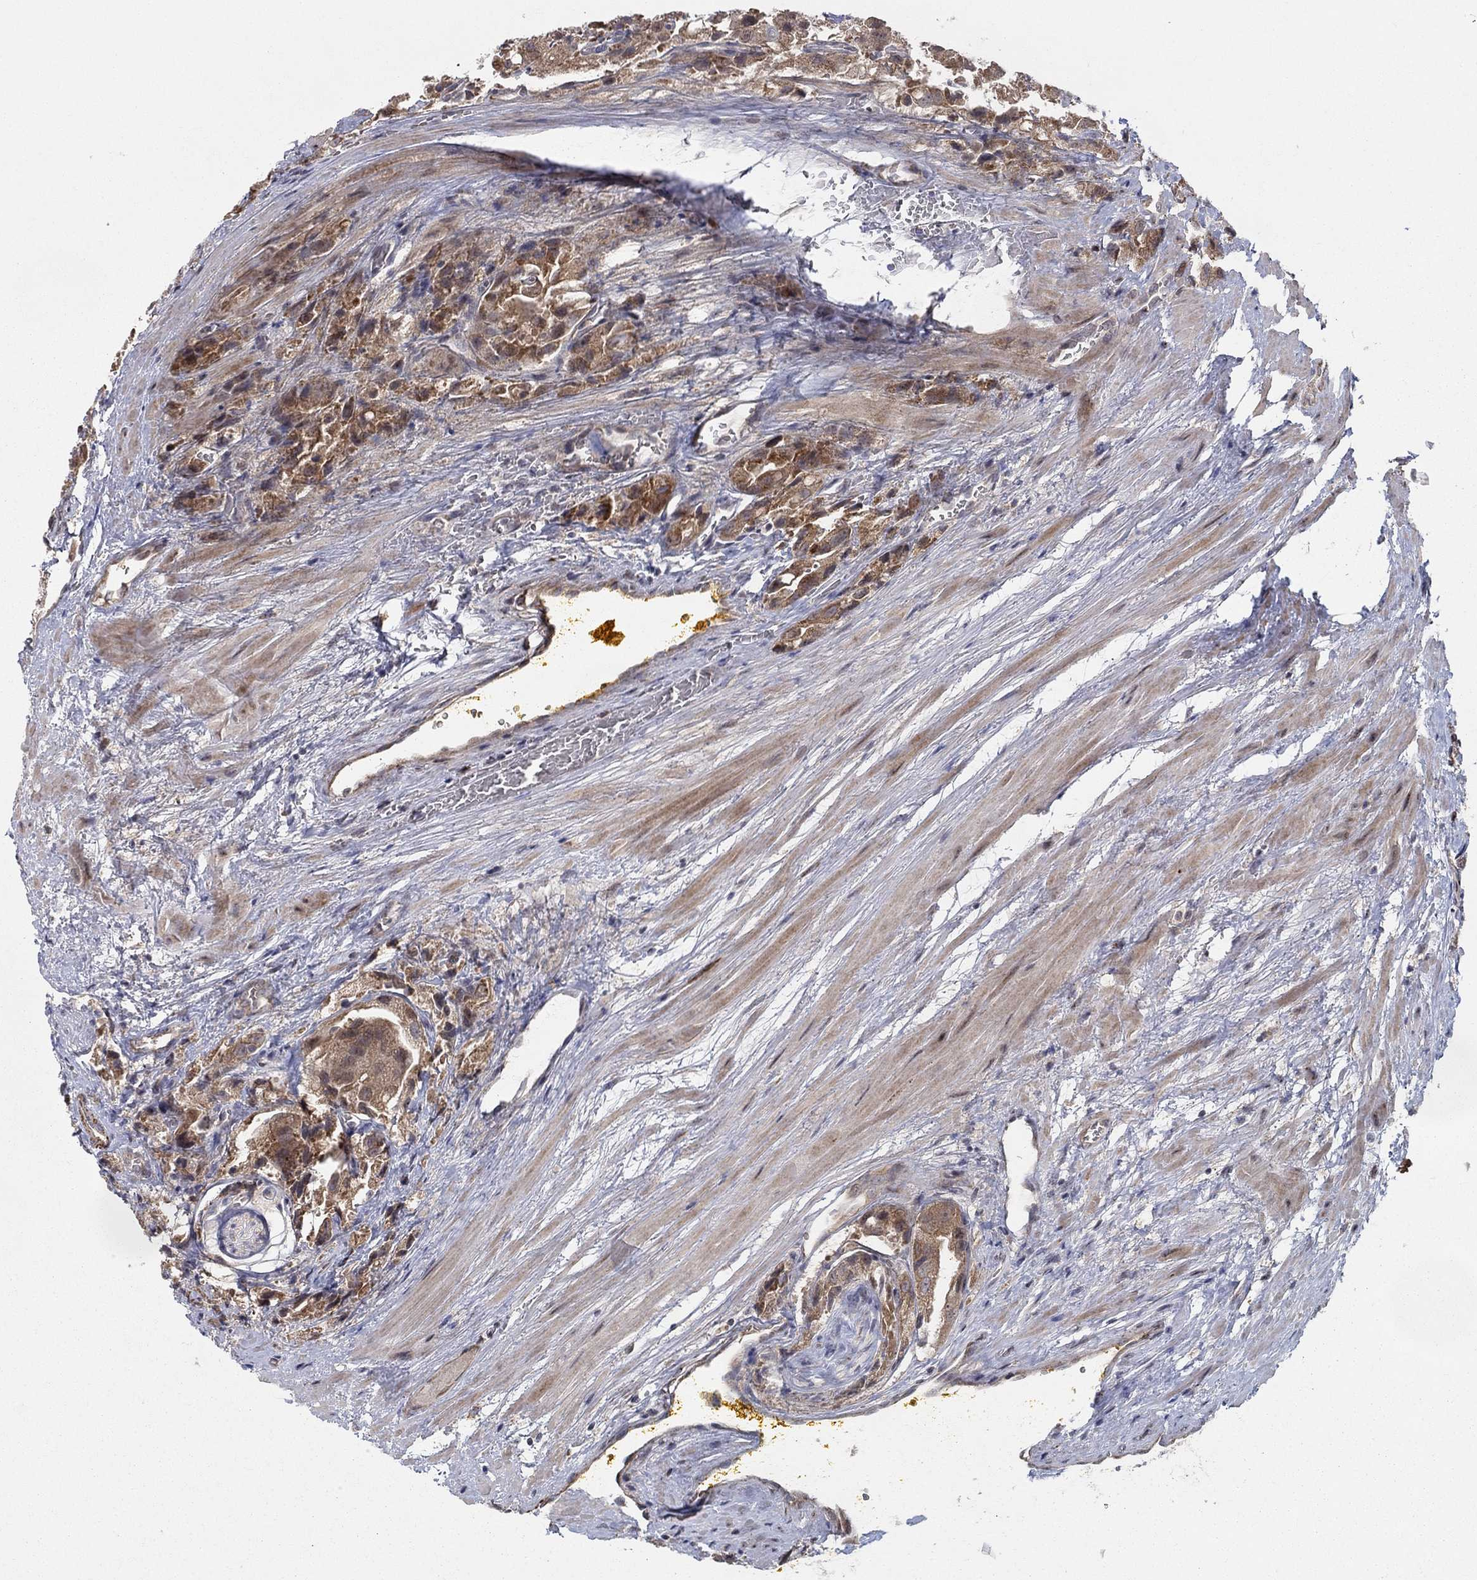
{"staining": {"intensity": "moderate", "quantity": ">75%", "location": "cytoplasmic/membranous"}, "tissue": "prostate cancer", "cell_type": "Tumor cells", "image_type": "cancer", "snomed": [{"axis": "morphology", "description": "Adenocarcinoma, NOS"}, {"axis": "topography", "description": "Prostate and seminal vesicle, NOS"}, {"axis": "topography", "description": "Prostate"}], "caption": "Brown immunohistochemical staining in human prostate cancer shows moderate cytoplasmic/membranous expression in approximately >75% of tumor cells.", "gene": "ZNF395", "patient": {"sex": "male", "age": 67}}